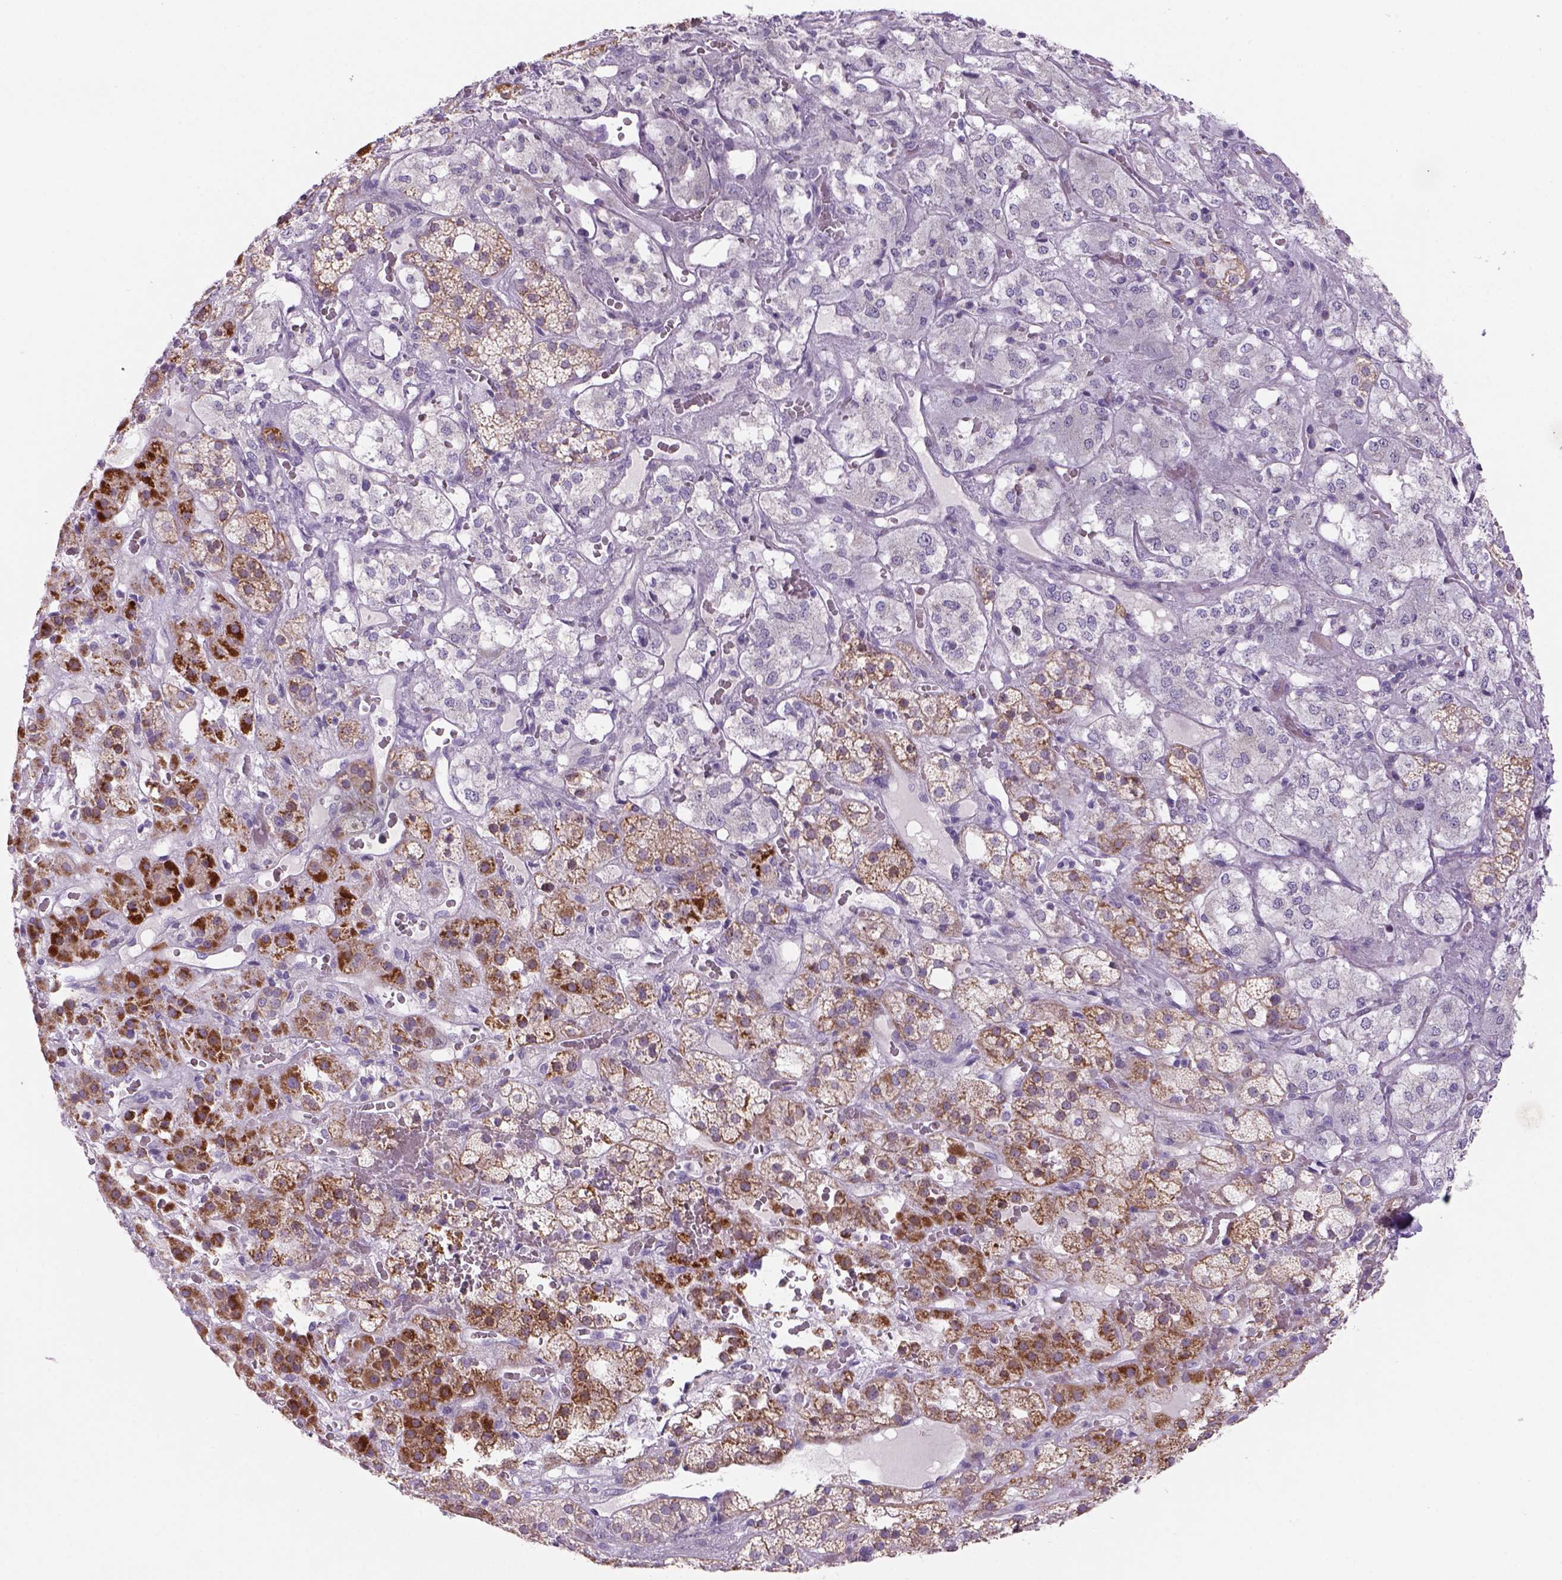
{"staining": {"intensity": "strong", "quantity": "<25%", "location": "cytoplasmic/membranous"}, "tissue": "adrenal gland", "cell_type": "Glandular cells", "image_type": "normal", "snomed": [{"axis": "morphology", "description": "Normal tissue, NOS"}, {"axis": "topography", "description": "Adrenal gland"}], "caption": "Benign adrenal gland demonstrates strong cytoplasmic/membranous expression in approximately <25% of glandular cells, visualized by immunohistochemistry.", "gene": "ADGRV1", "patient": {"sex": "male", "age": 57}}